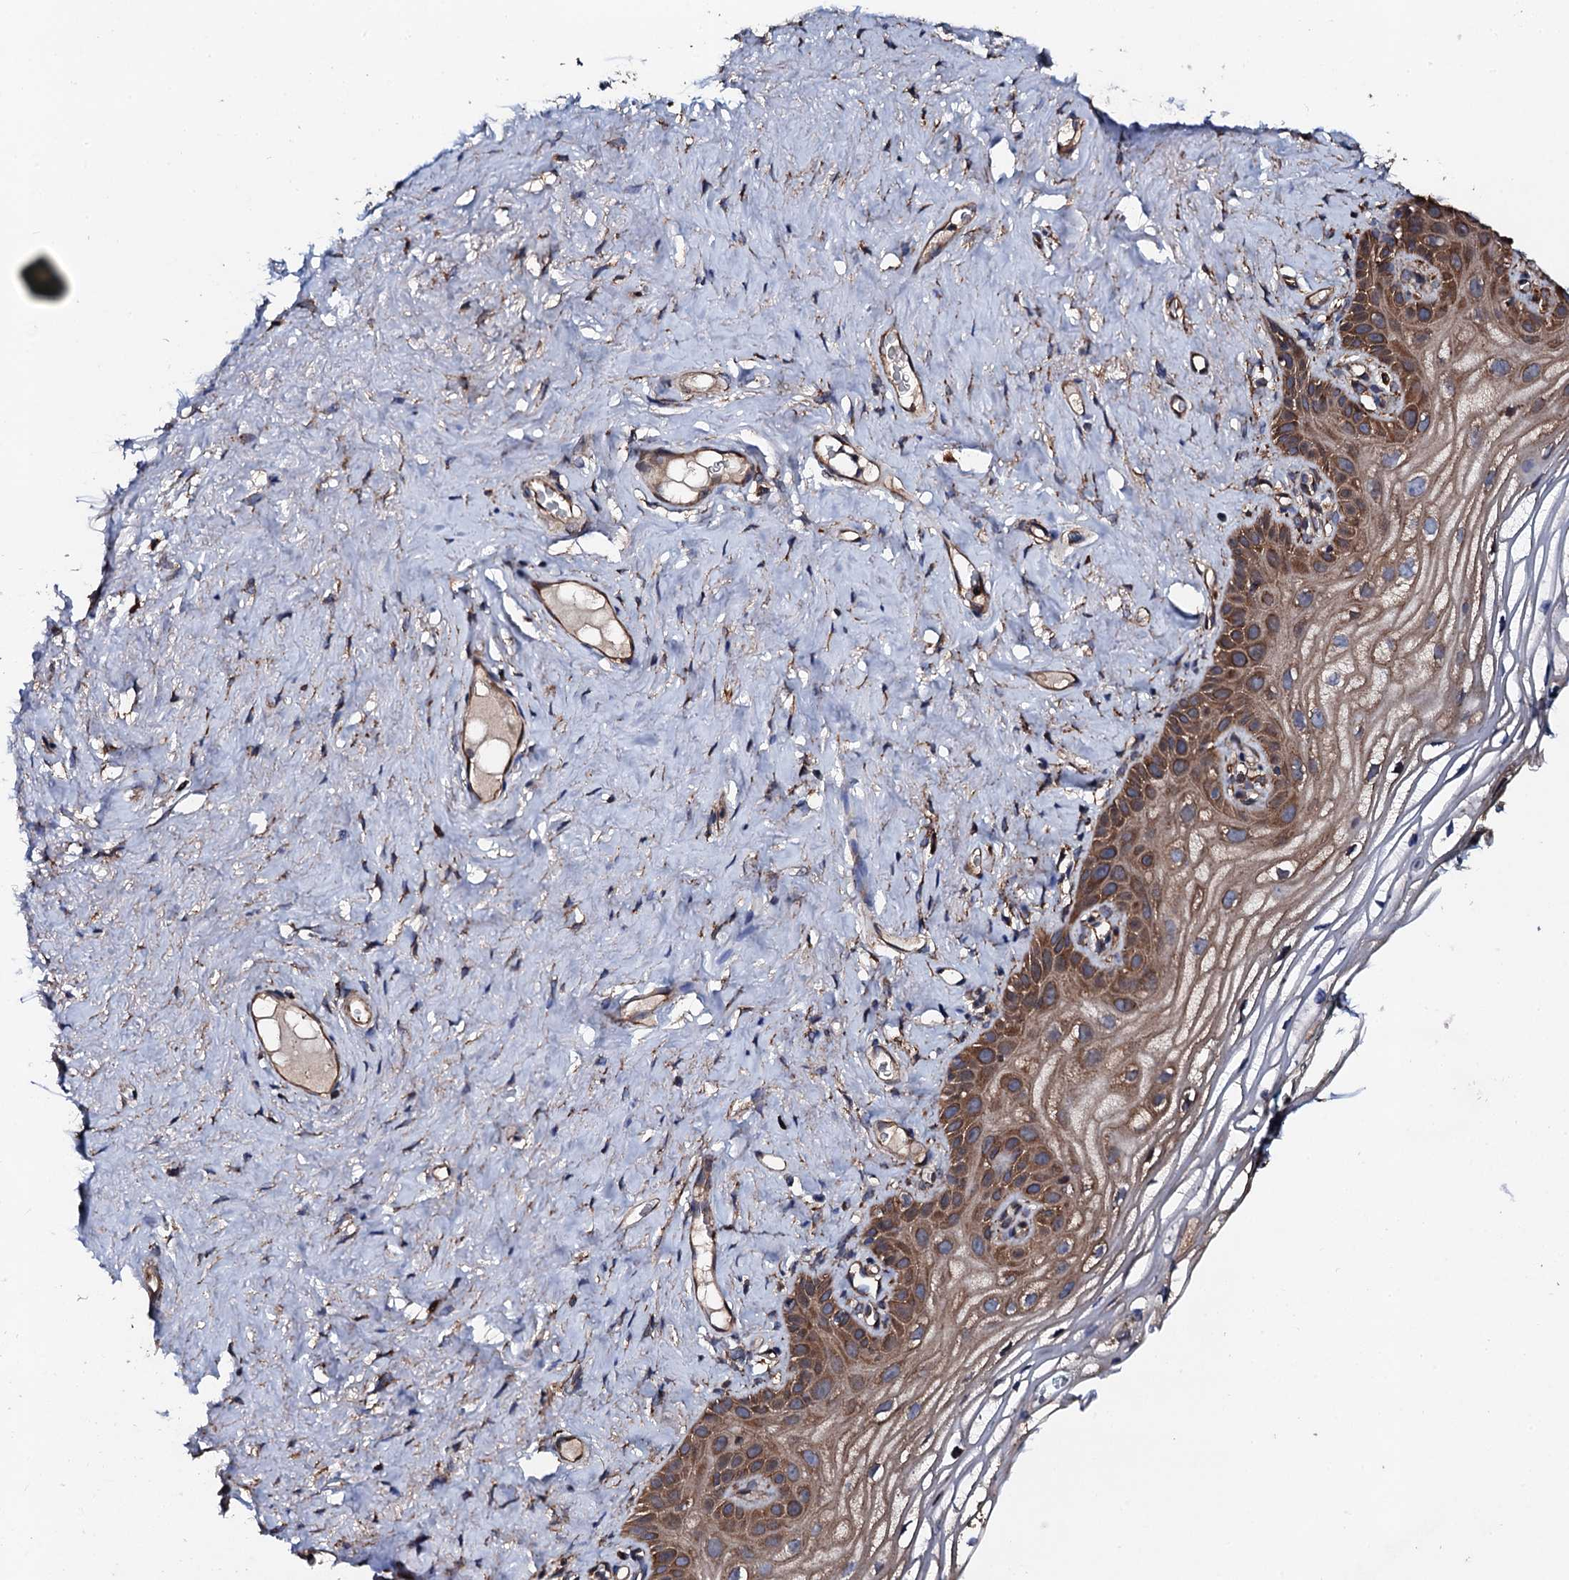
{"staining": {"intensity": "strong", "quantity": ">75%", "location": "cytoplasmic/membranous"}, "tissue": "vagina", "cell_type": "Squamous epithelial cells", "image_type": "normal", "snomed": [{"axis": "morphology", "description": "Normal tissue, NOS"}, {"axis": "topography", "description": "Vagina"}], "caption": "Protein expression analysis of normal vagina shows strong cytoplasmic/membranous staining in approximately >75% of squamous epithelial cells.", "gene": "CKAP5", "patient": {"sex": "female", "age": 68}}